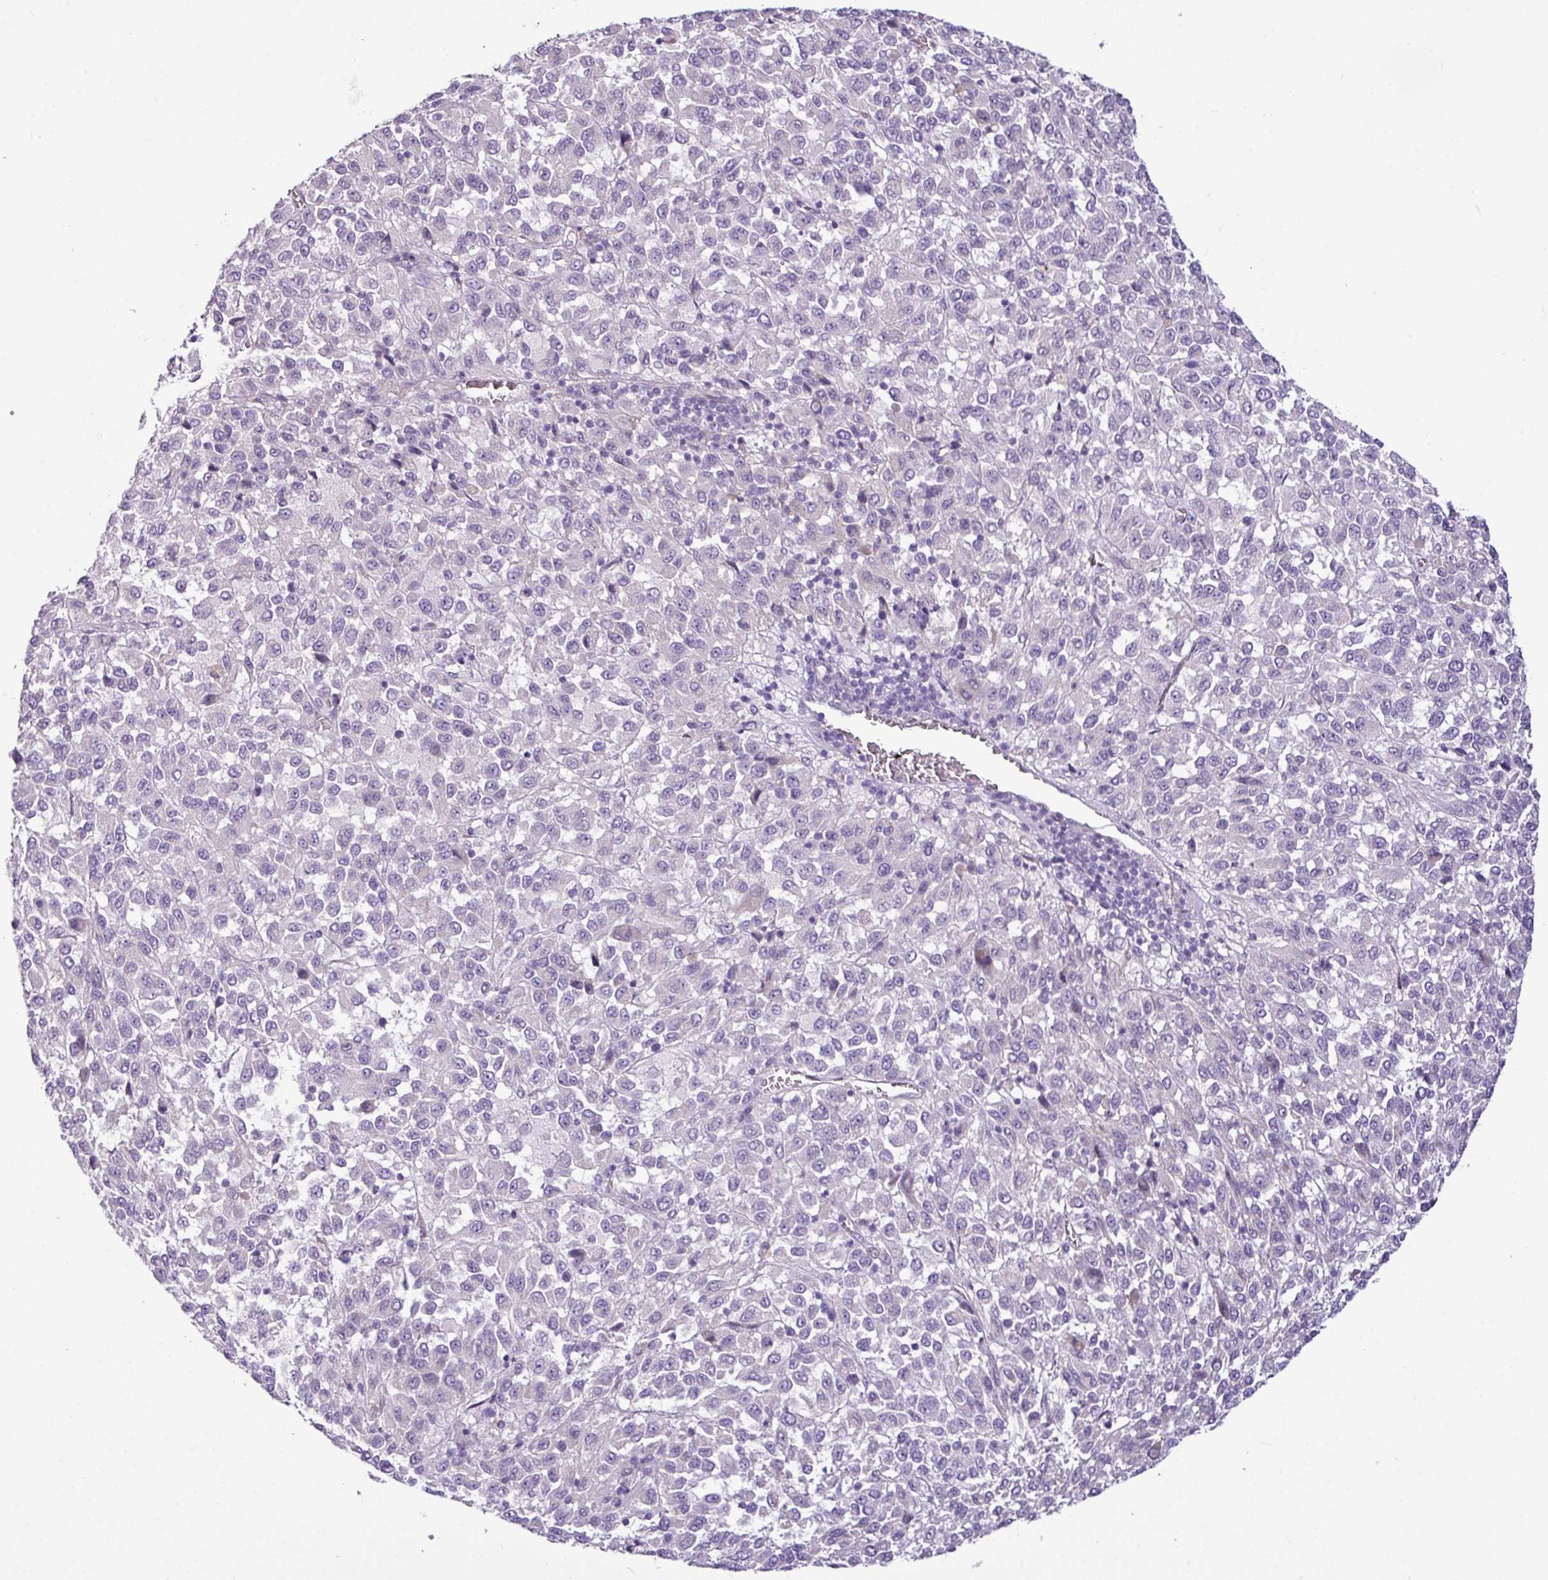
{"staining": {"intensity": "negative", "quantity": "none", "location": "none"}, "tissue": "melanoma", "cell_type": "Tumor cells", "image_type": "cancer", "snomed": [{"axis": "morphology", "description": "Malignant melanoma, Metastatic site"}, {"axis": "topography", "description": "Lung"}], "caption": "Tumor cells show no significant staining in malignant melanoma (metastatic site).", "gene": "TMEM178B", "patient": {"sex": "male", "age": 64}}